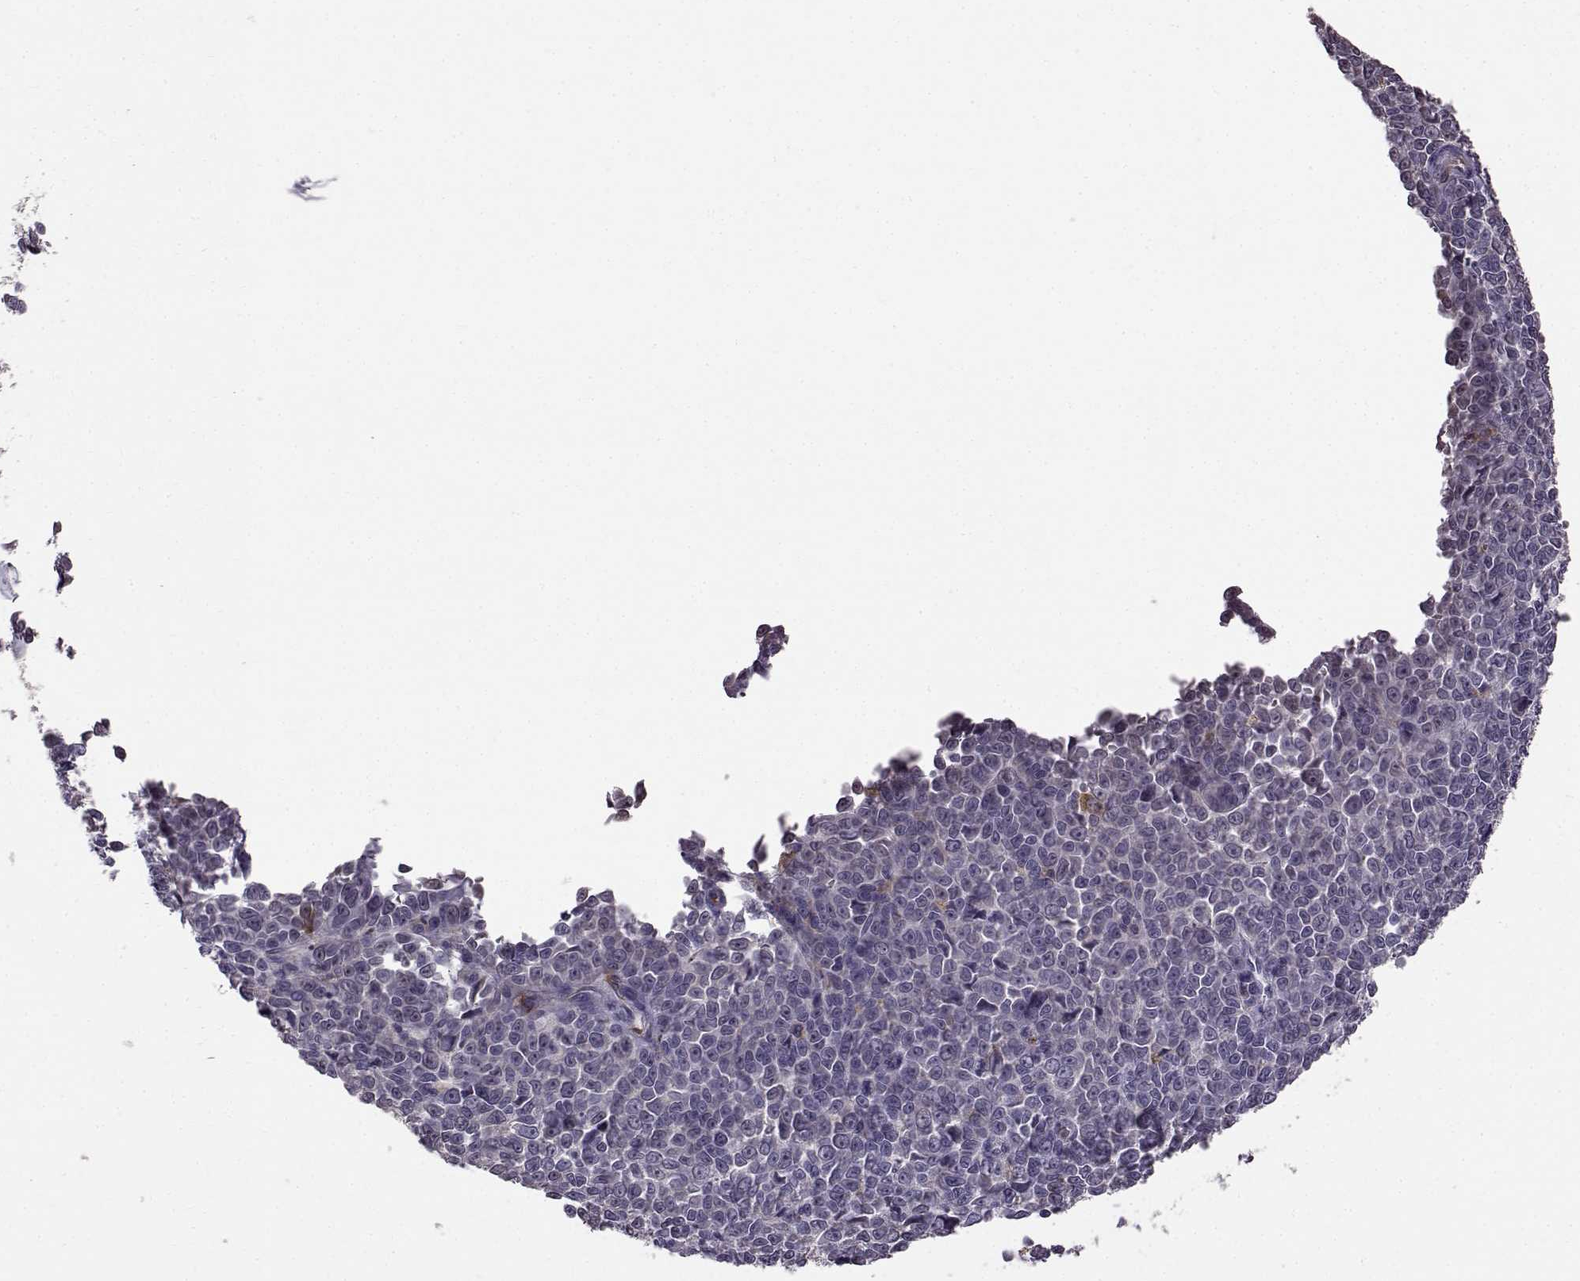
{"staining": {"intensity": "negative", "quantity": "none", "location": "none"}, "tissue": "melanoma", "cell_type": "Tumor cells", "image_type": "cancer", "snomed": [{"axis": "morphology", "description": "Malignant melanoma, NOS"}, {"axis": "topography", "description": "Skin"}], "caption": "IHC of melanoma demonstrates no positivity in tumor cells. (Stains: DAB (3,3'-diaminobenzidine) immunohistochemistry with hematoxylin counter stain, Microscopy: brightfield microscopy at high magnification).", "gene": "ADGRG2", "patient": {"sex": "female", "age": 95}}